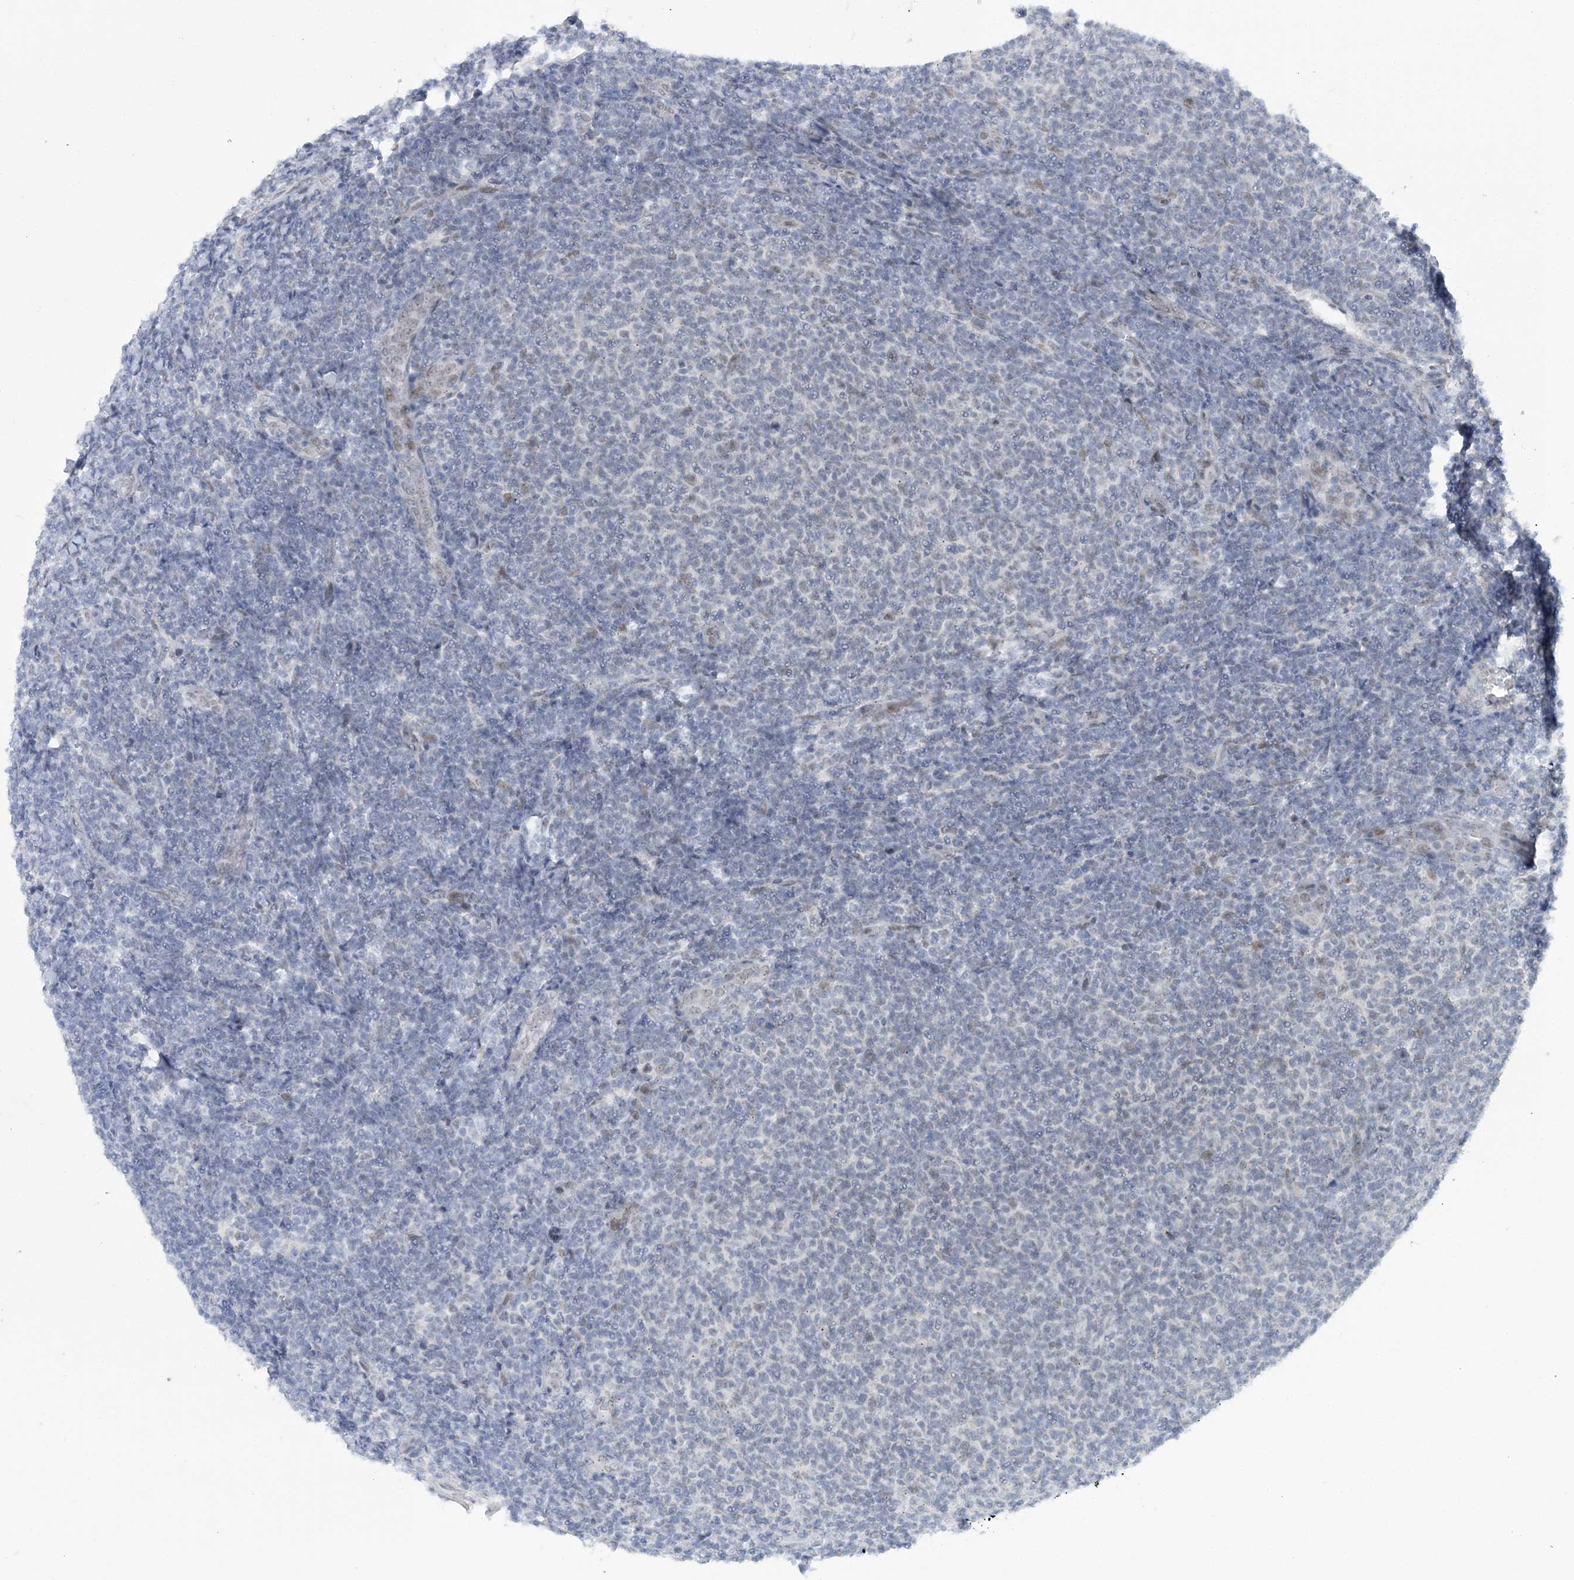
{"staining": {"intensity": "negative", "quantity": "none", "location": "none"}, "tissue": "lymphoma", "cell_type": "Tumor cells", "image_type": "cancer", "snomed": [{"axis": "morphology", "description": "Malignant lymphoma, non-Hodgkin's type, Low grade"}, {"axis": "topography", "description": "Lymph node"}], "caption": "A high-resolution image shows immunohistochemistry staining of low-grade malignant lymphoma, non-Hodgkin's type, which reveals no significant expression in tumor cells.", "gene": "WAC", "patient": {"sex": "male", "age": 66}}